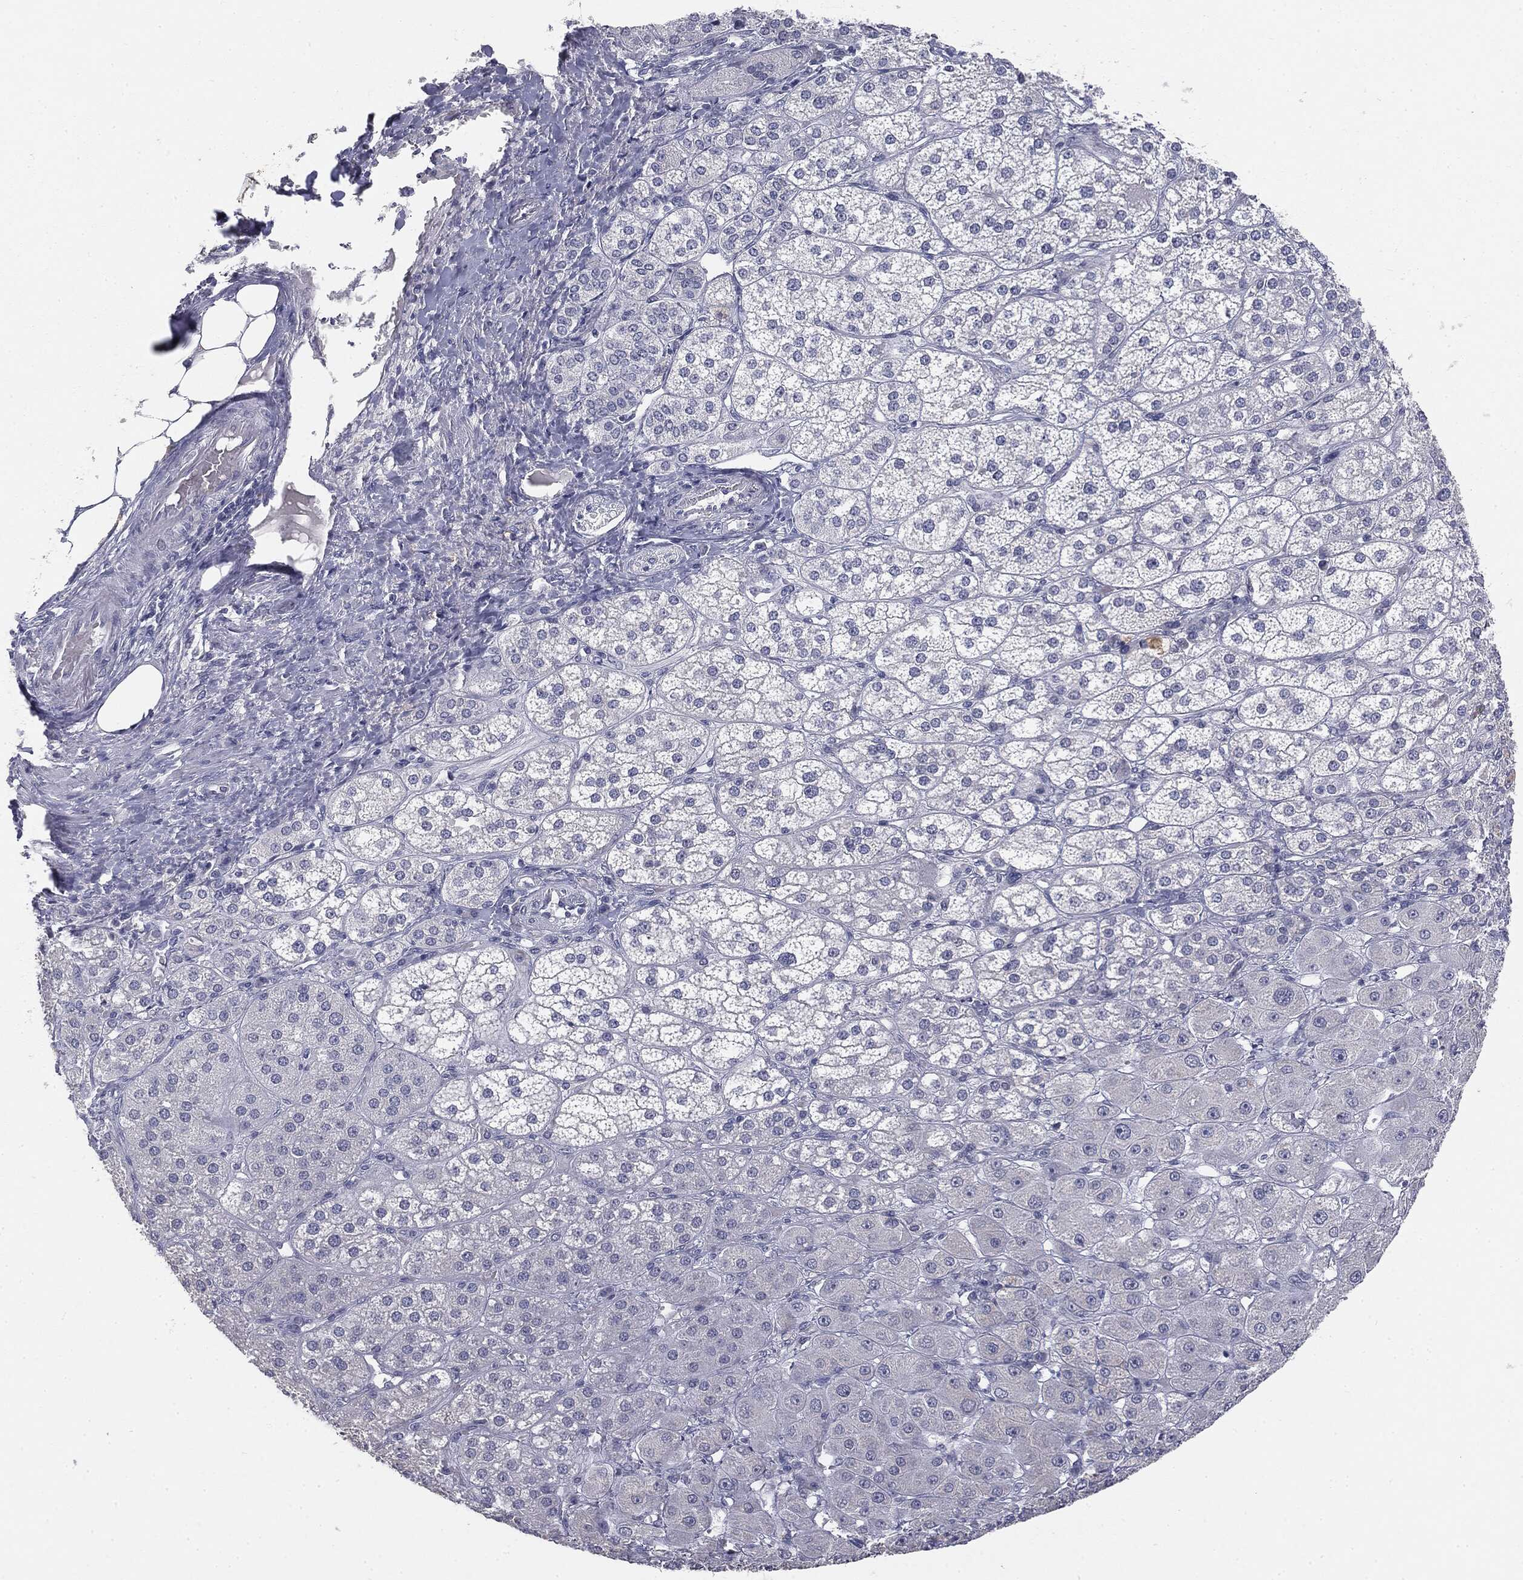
{"staining": {"intensity": "negative", "quantity": "none", "location": "none"}, "tissue": "adrenal gland", "cell_type": "Glandular cells", "image_type": "normal", "snomed": [{"axis": "morphology", "description": "Normal tissue, NOS"}, {"axis": "topography", "description": "Adrenal gland"}], "caption": "High magnification brightfield microscopy of unremarkable adrenal gland stained with DAB (brown) and counterstained with hematoxylin (blue): glandular cells show no significant positivity. (Brightfield microscopy of DAB (3,3'-diaminobenzidine) immunohistochemistry at high magnification).", "gene": "MUC1", "patient": {"sex": "male", "age": 70}}